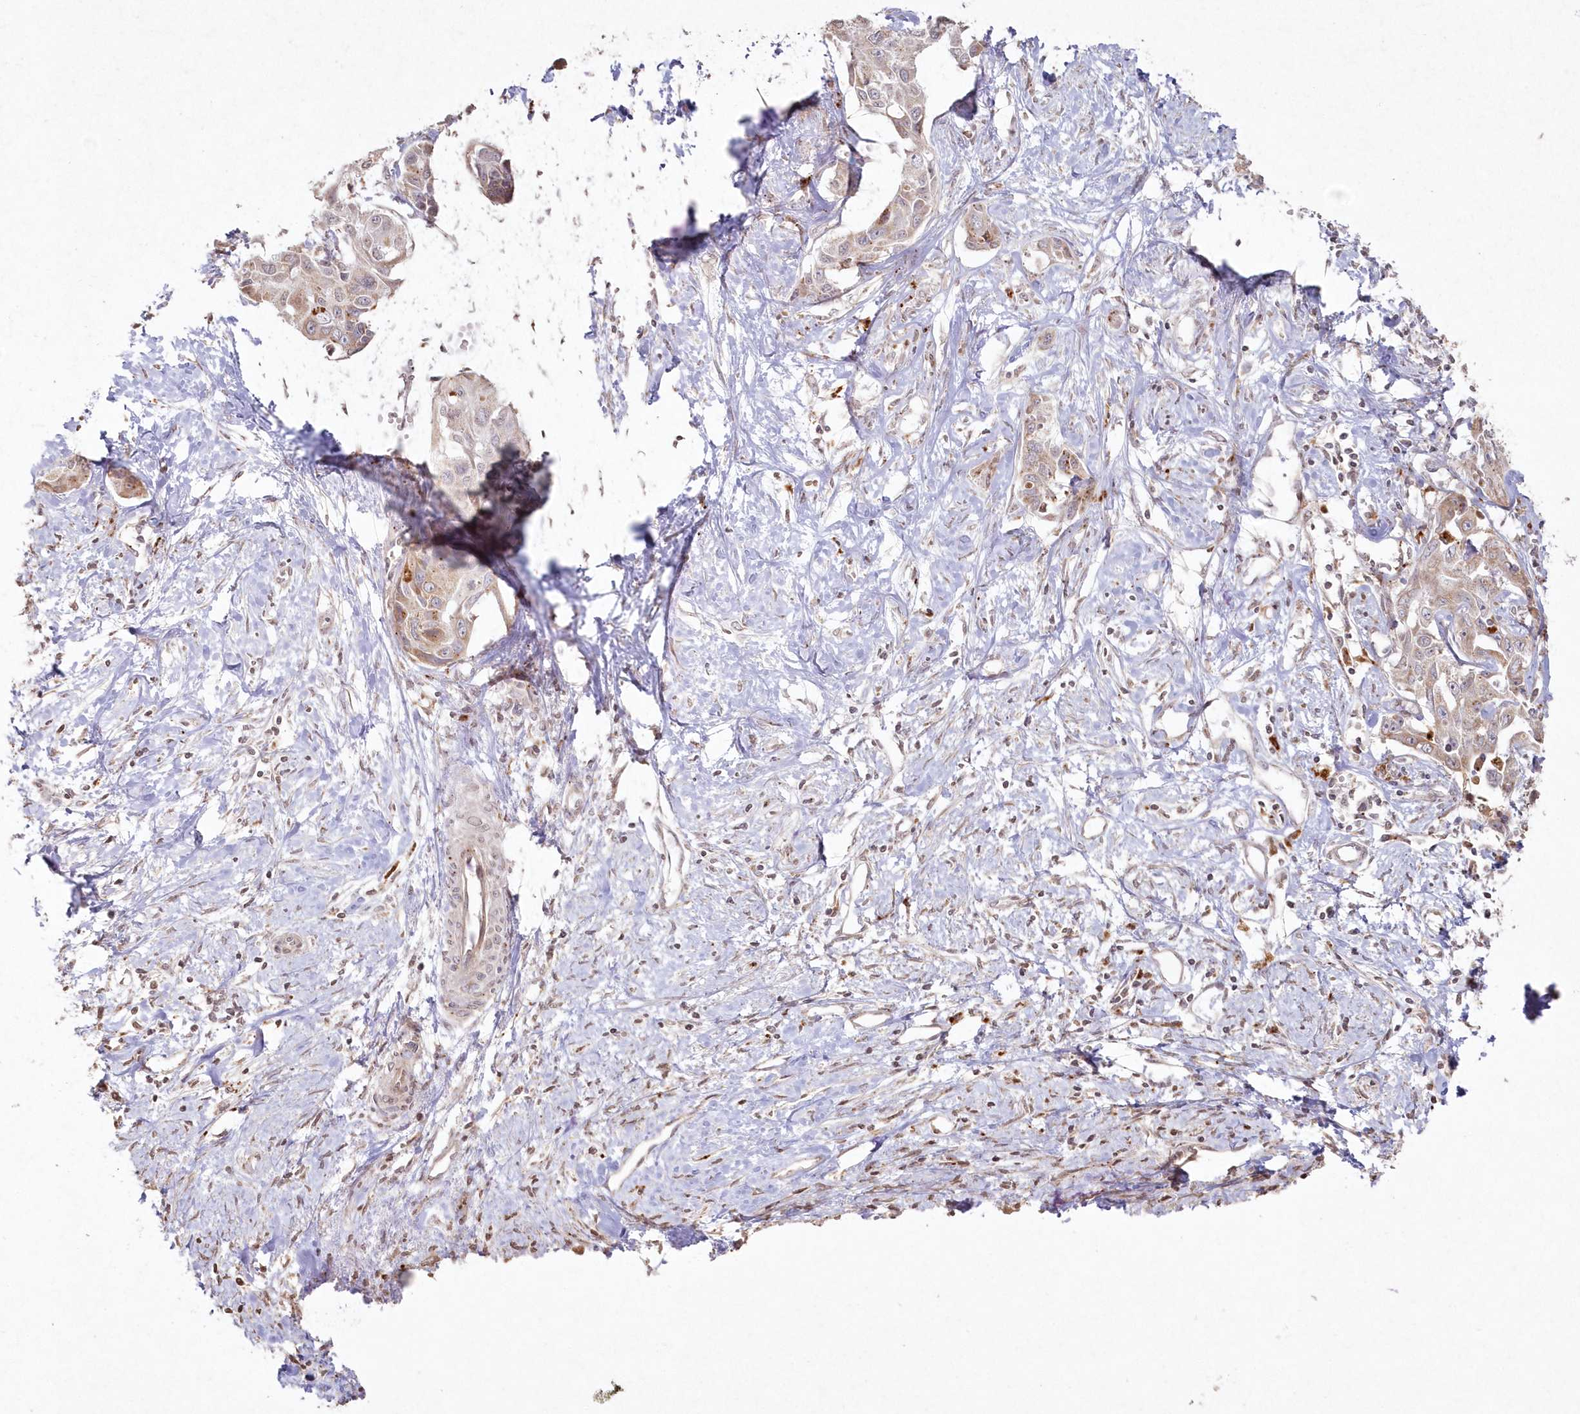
{"staining": {"intensity": "weak", "quantity": ">75%", "location": "cytoplasmic/membranous"}, "tissue": "liver cancer", "cell_type": "Tumor cells", "image_type": "cancer", "snomed": [{"axis": "morphology", "description": "Cholangiocarcinoma"}, {"axis": "topography", "description": "Liver"}], "caption": "A brown stain labels weak cytoplasmic/membranous expression of a protein in human liver cancer tumor cells.", "gene": "ARSB", "patient": {"sex": "male", "age": 59}}